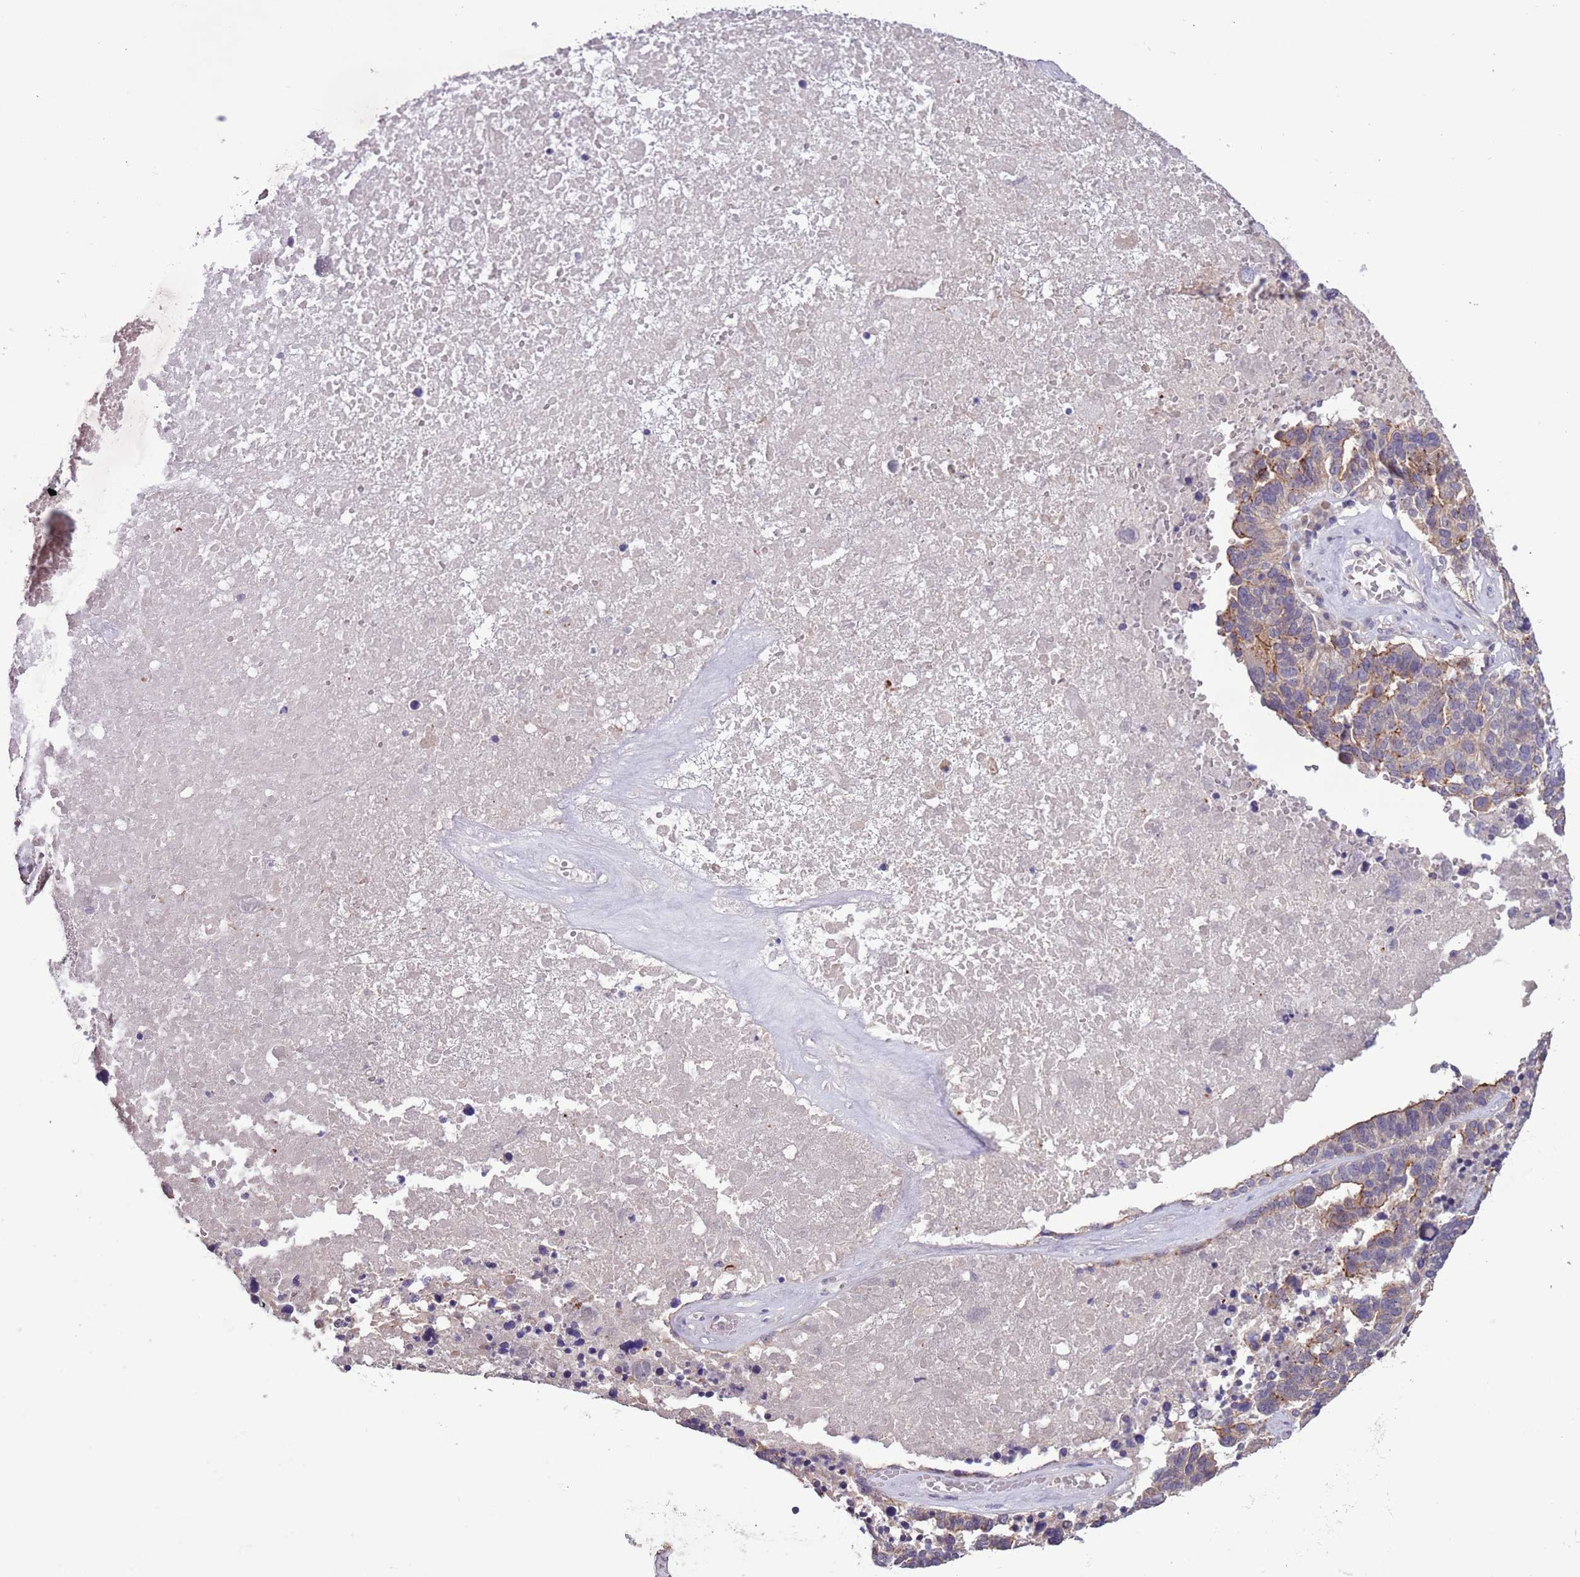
{"staining": {"intensity": "moderate", "quantity": "25%-75%", "location": "cytoplasmic/membranous"}, "tissue": "ovarian cancer", "cell_type": "Tumor cells", "image_type": "cancer", "snomed": [{"axis": "morphology", "description": "Cystadenocarcinoma, serous, NOS"}, {"axis": "topography", "description": "Ovary"}], "caption": "Serous cystadenocarcinoma (ovarian) was stained to show a protein in brown. There is medium levels of moderate cytoplasmic/membranous staining in about 25%-75% of tumor cells.", "gene": "SHROOM3", "patient": {"sex": "female", "age": 59}}